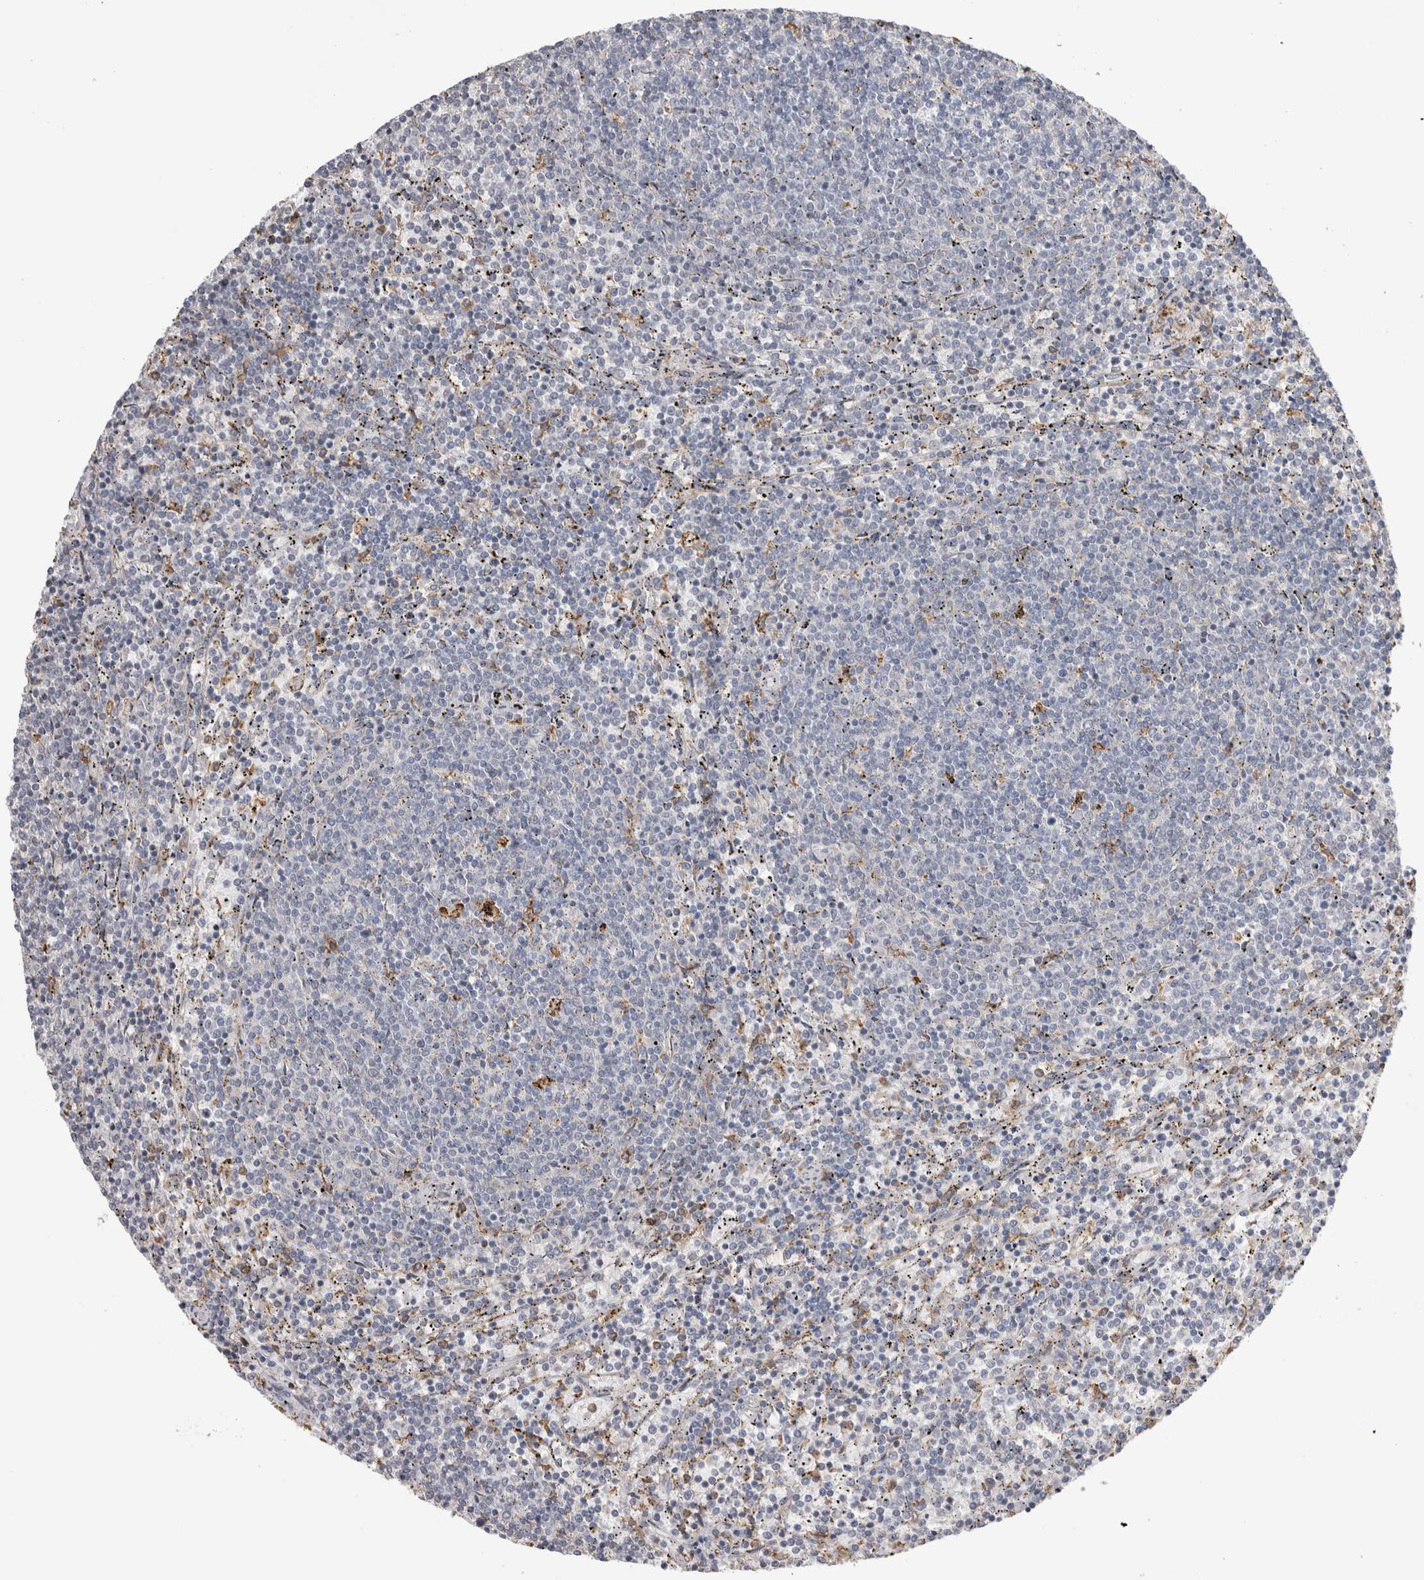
{"staining": {"intensity": "negative", "quantity": "none", "location": "none"}, "tissue": "lymphoma", "cell_type": "Tumor cells", "image_type": "cancer", "snomed": [{"axis": "morphology", "description": "Malignant lymphoma, non-Hodgkin's type, Low grade"}, {"axis": "topography", "description": "Spleen"}], "caption": "Human lymphoma stained for a protein using immunohistochemistry reveals no staining in tumor cells.", "gene": "LRPAP1", "patient": {"sex": "female", "age": 50}}